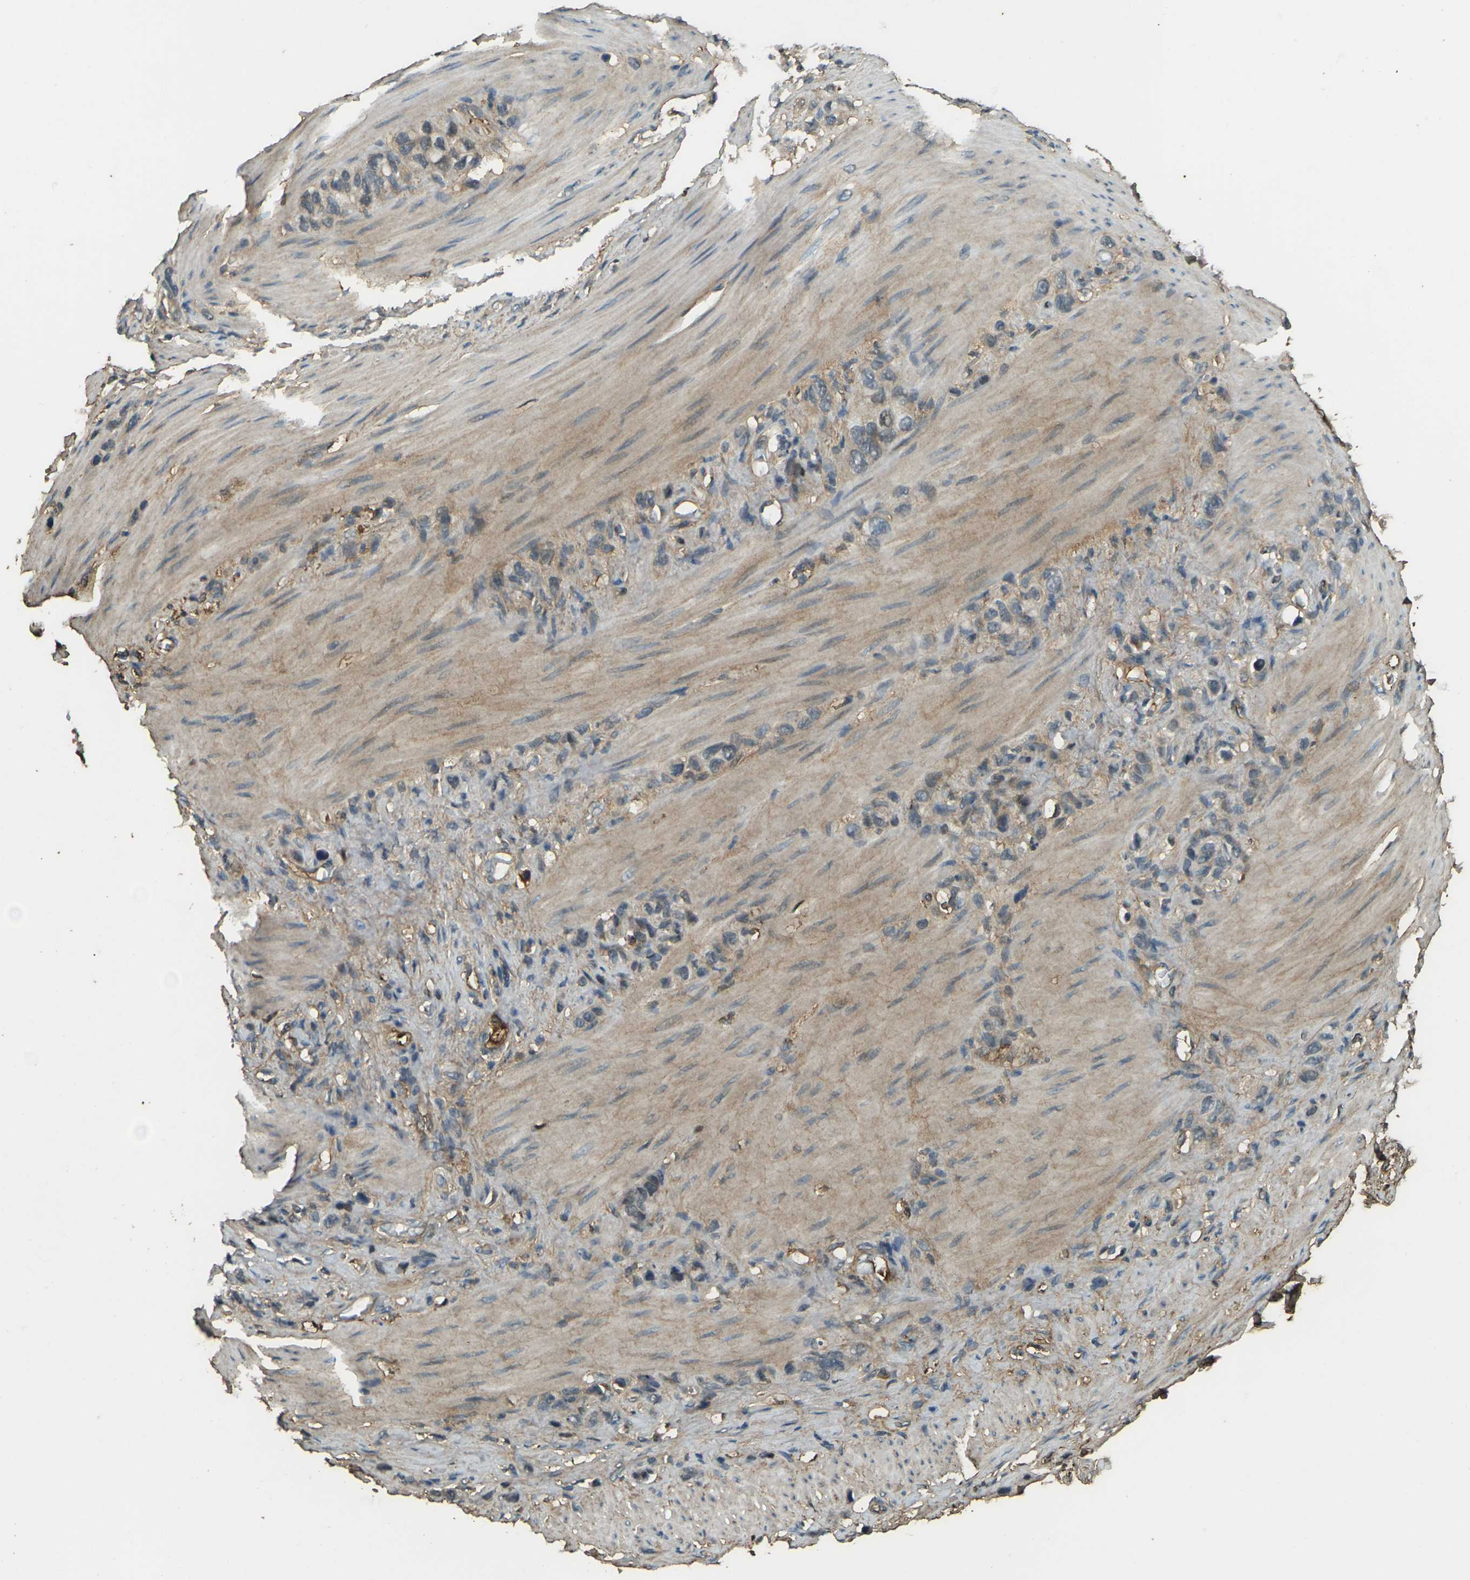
{"staining": {"intensity": "negative", "quantity": "none", "location": "none"}, "tissue": "stomach cancer", "cell_type": "Tumor cells", "image_type": "cancer", "snomed": [{"axis": "morphology", "description": "Adenocarcinoma, NOS"}, {"axis": "morphology", "description": "Adenocarcinoma, High grade"}, {"axis": "topography", "description": "Stomach, upper"}, {"axis": "topography", "description": "Stomach, lower"}], "caption": "The photomicrograph shows no significant positivity in tumor cells of adenocarcinoma (high-grade) (stomach).", "gene": "CYP1B1", "patient": {"sex": "female", "age": 65}}